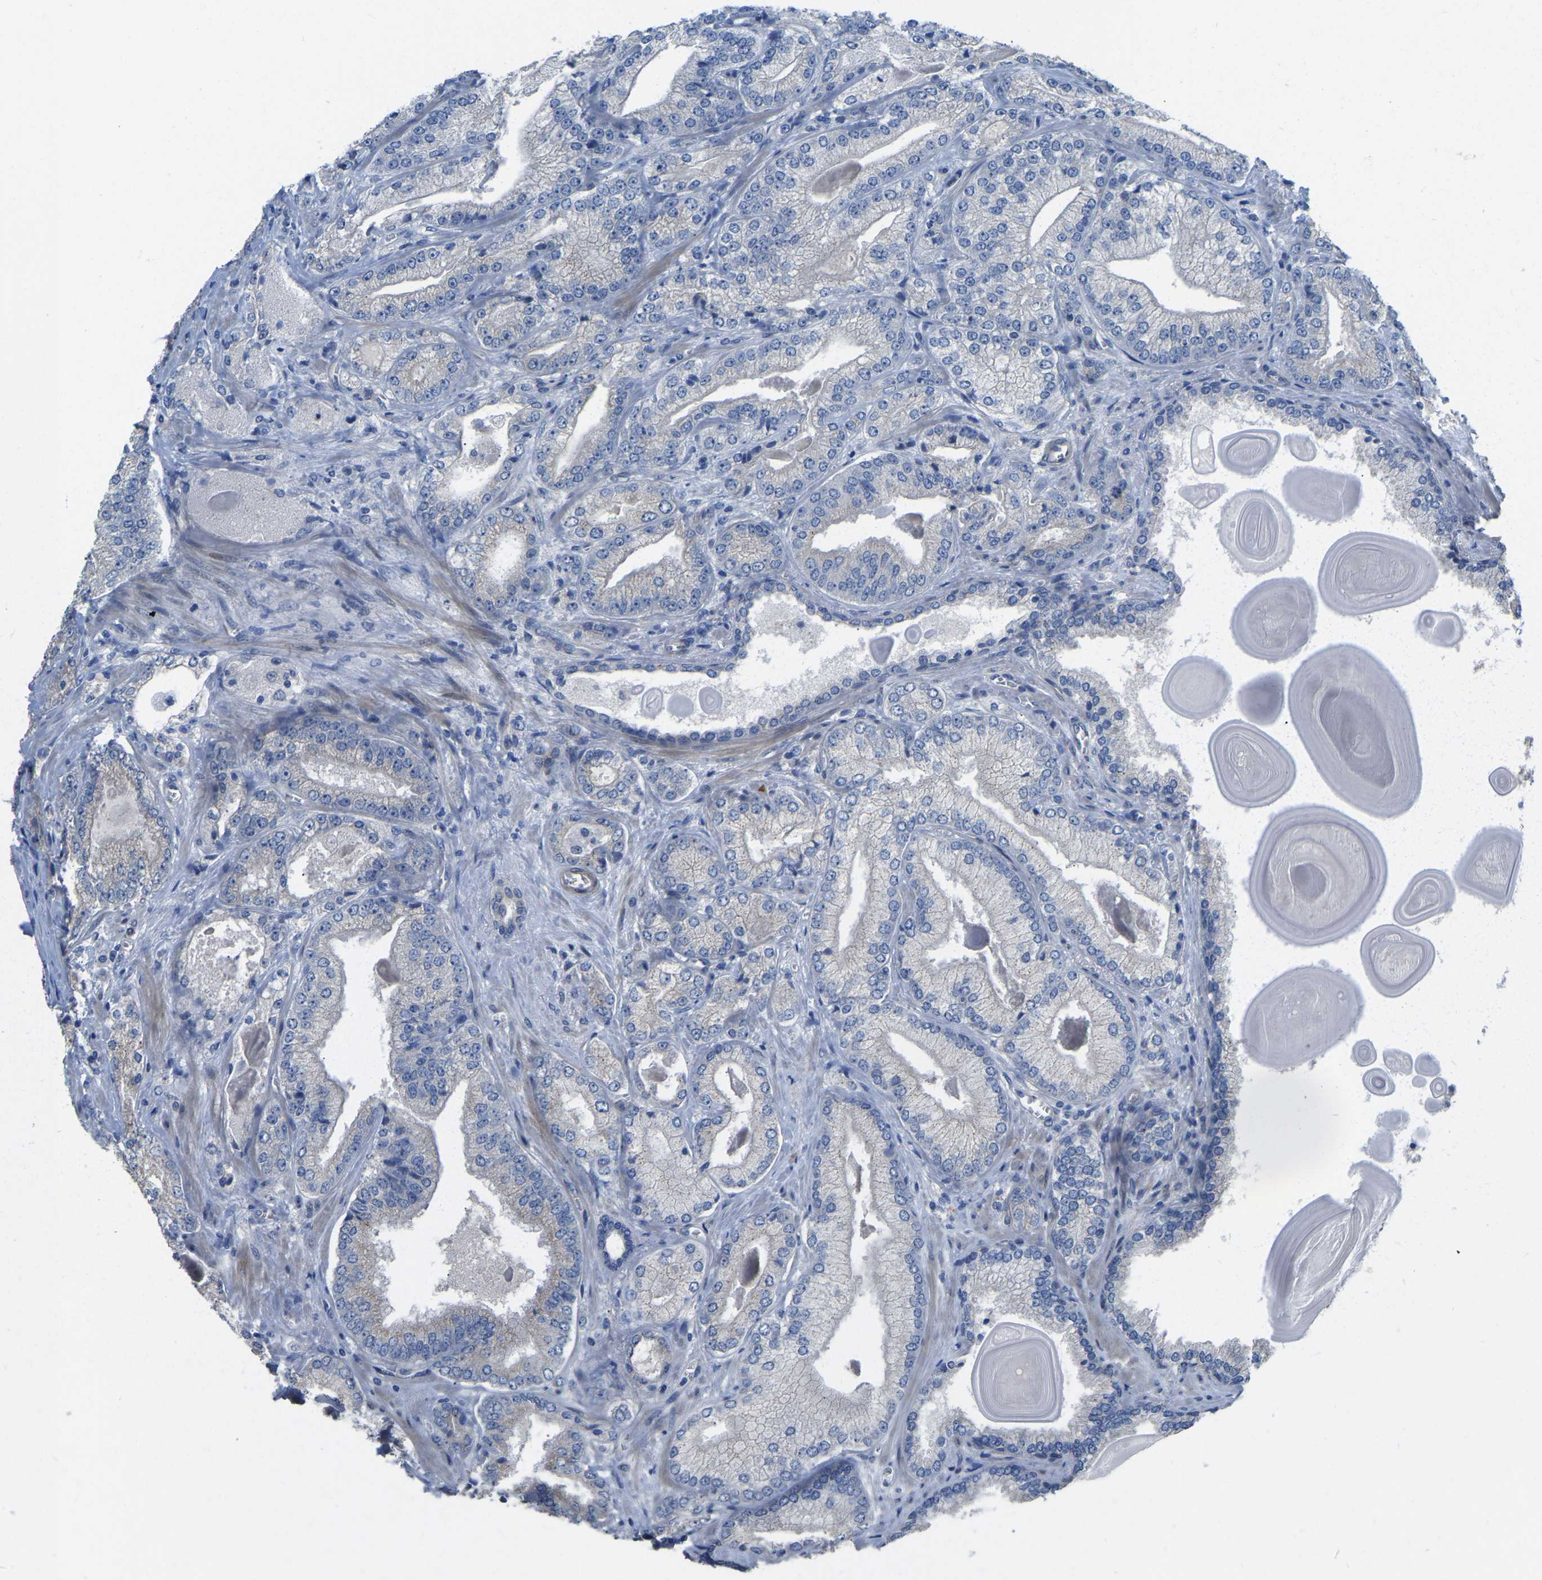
{"staining": {"intensity": "negative", "quantity": "none", "location": "none"}, "tissue": "prostate cancer", "cell_type": "Tumor cells", "image_type": "cancer", "snomed": [{"axis": "morphology", "description": "Adenocarcinoma, Low grade"}, {"axis": "topography", "description": "Prostate"}], "caption": "DAB immunohistochemical staining of human prostate adenocarcinoma (low-grade) shows no significant positivity in tumor cells.", "gene": "HIGD2B", "patient": {"sex": "male", "age": 65}}